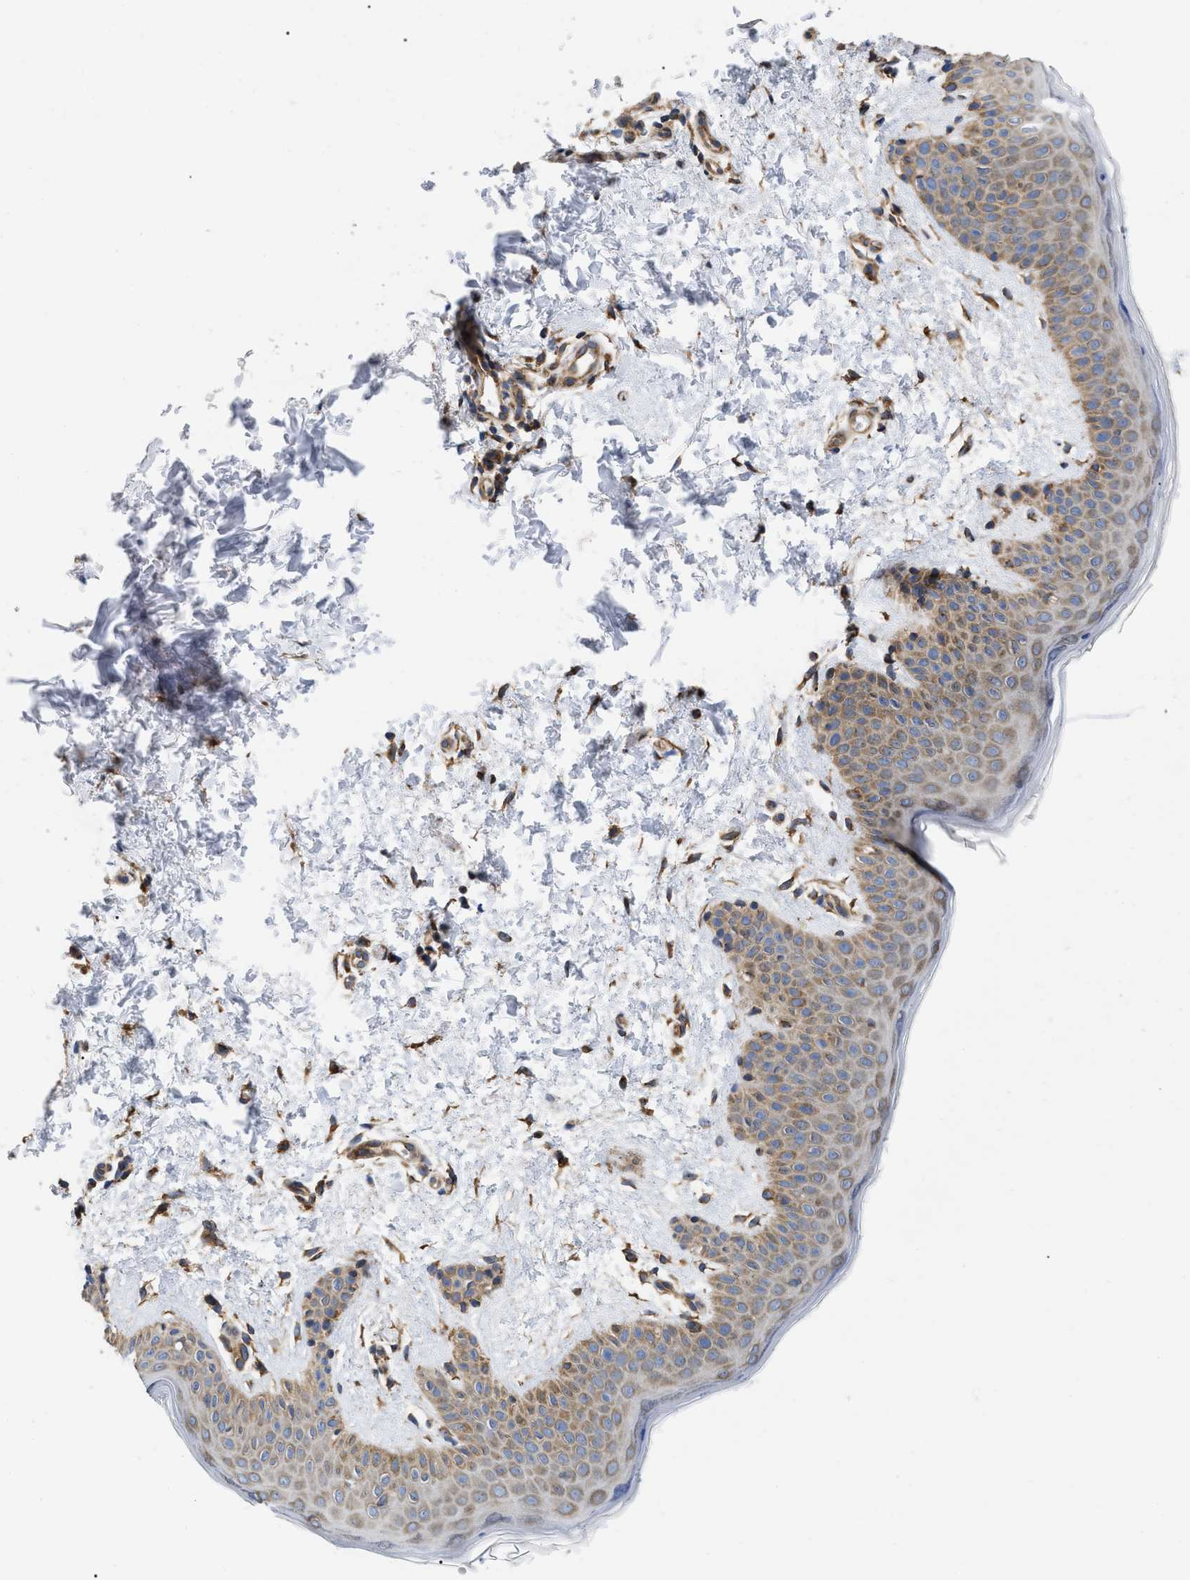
{"staining": {"intensity": "strong", "quantity": ">75%", "location": "cytoplasmic/membranous"}, "tissue": "skin", "cell_type": "Fibroblasts", "image_type": "normal", "snomed": [{"axis": "morphology", "description": "Normal tissue, NOS"}, {"axis": "topography", "description": "Skin"}], "caption": "Immunohistochemistry of unremarkable skin reveals high levels of strong cytoplasmic/membranous positivity in approximately >75% of fibroblasts. (DAB (3,3'-diaminobenzidine) = brown stain, brightfield microscopy at high magnification).", "gene": "FAM120A", "patient": {"sex": "male", "age": 40}}